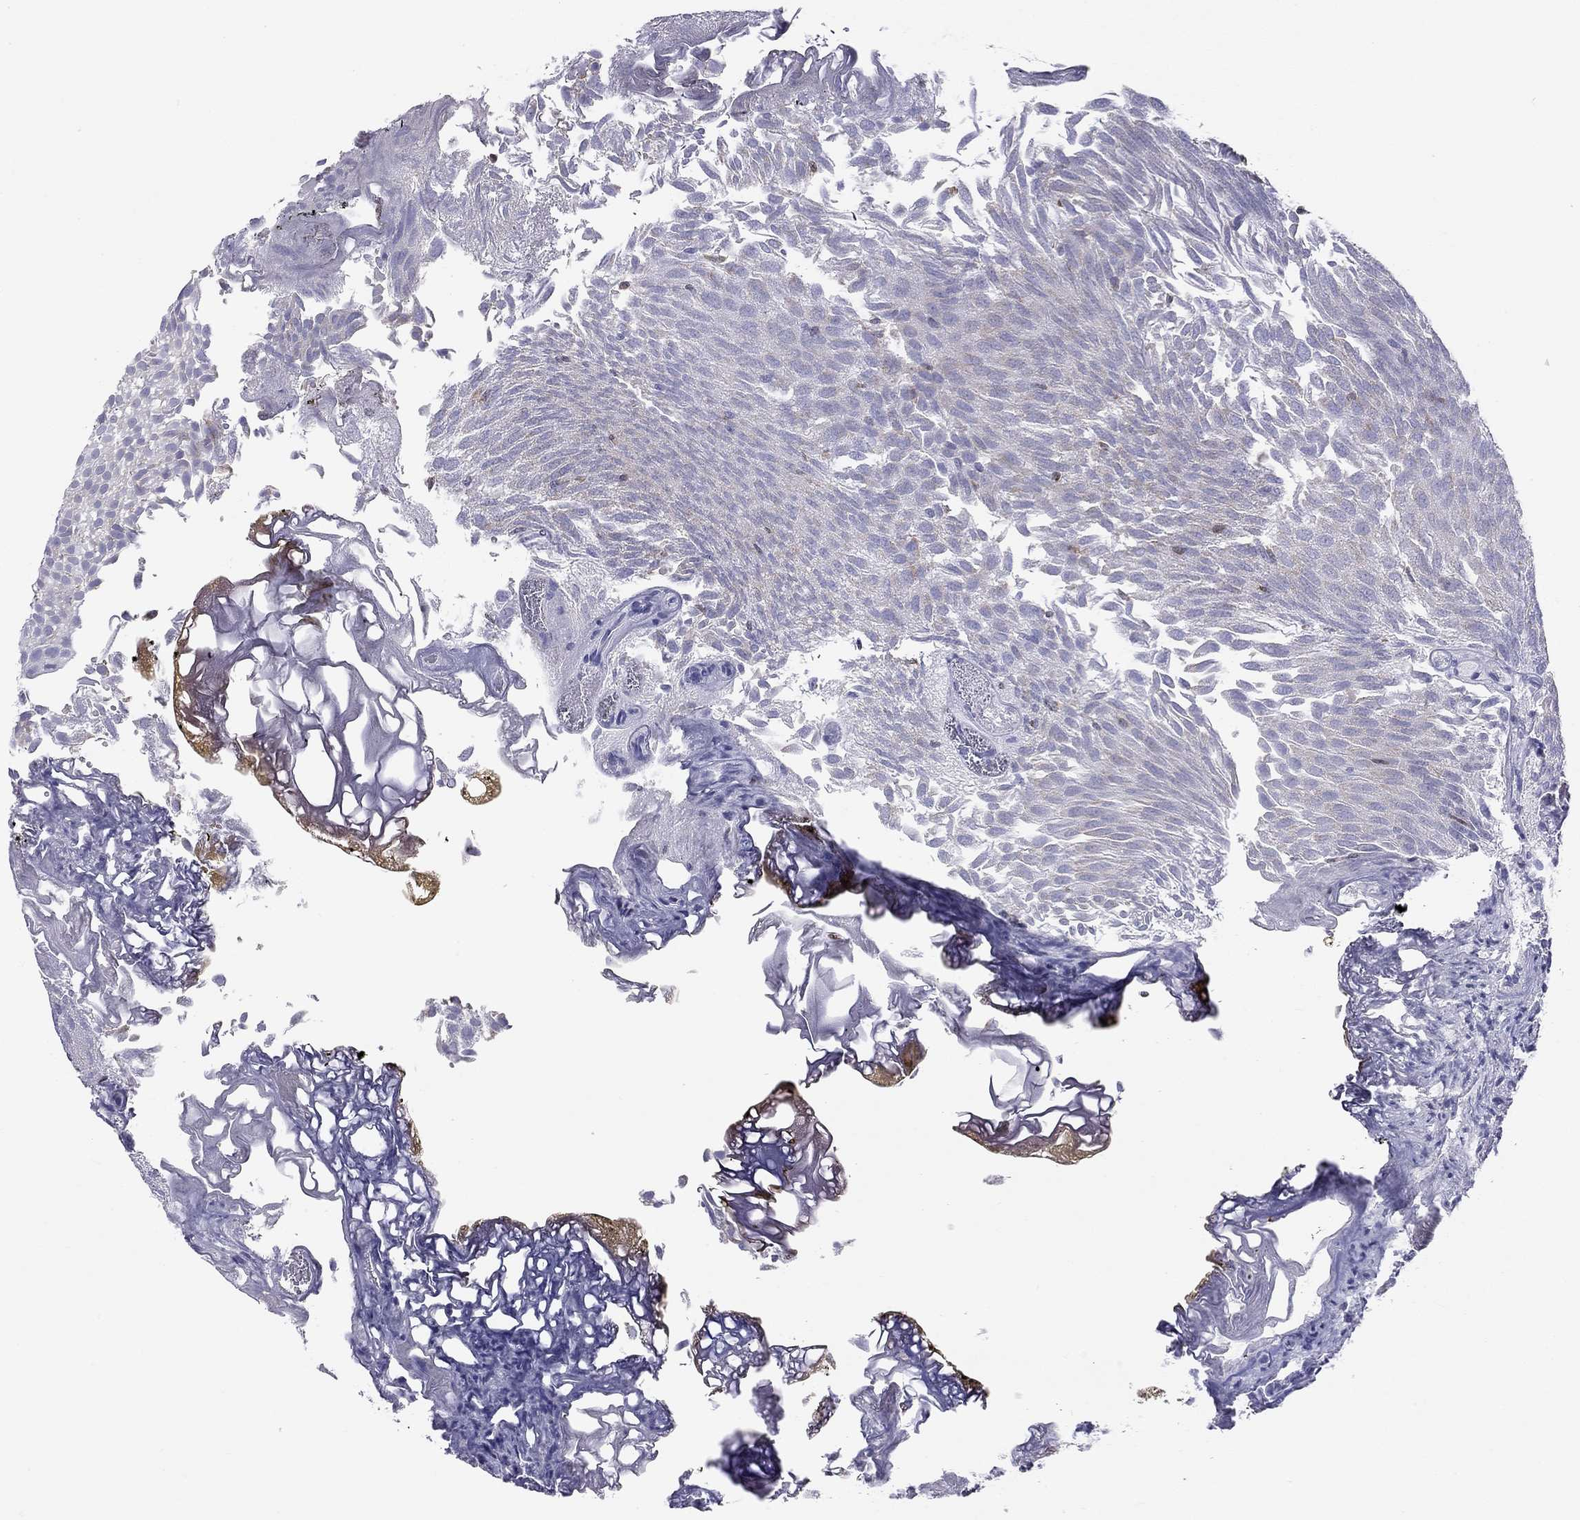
{"staining": {"intensity": "negative", "quantity": "none", "location": "none"}, "tissue": "urothelial cancer", "cell_type": "Tumor cells", "image_type": "cancer", "snomed": [{"axis": "morphology", "description": "Urothelial carcinoma, Low grade"}, {"axis": "topography", "description": "Urinary bladder"}], "caption": "Tumor cells are negative for brown protein staining in urothelial cancer.", "gene": "SH2D2A", "patient": {"sex": "male", "age": 52}}